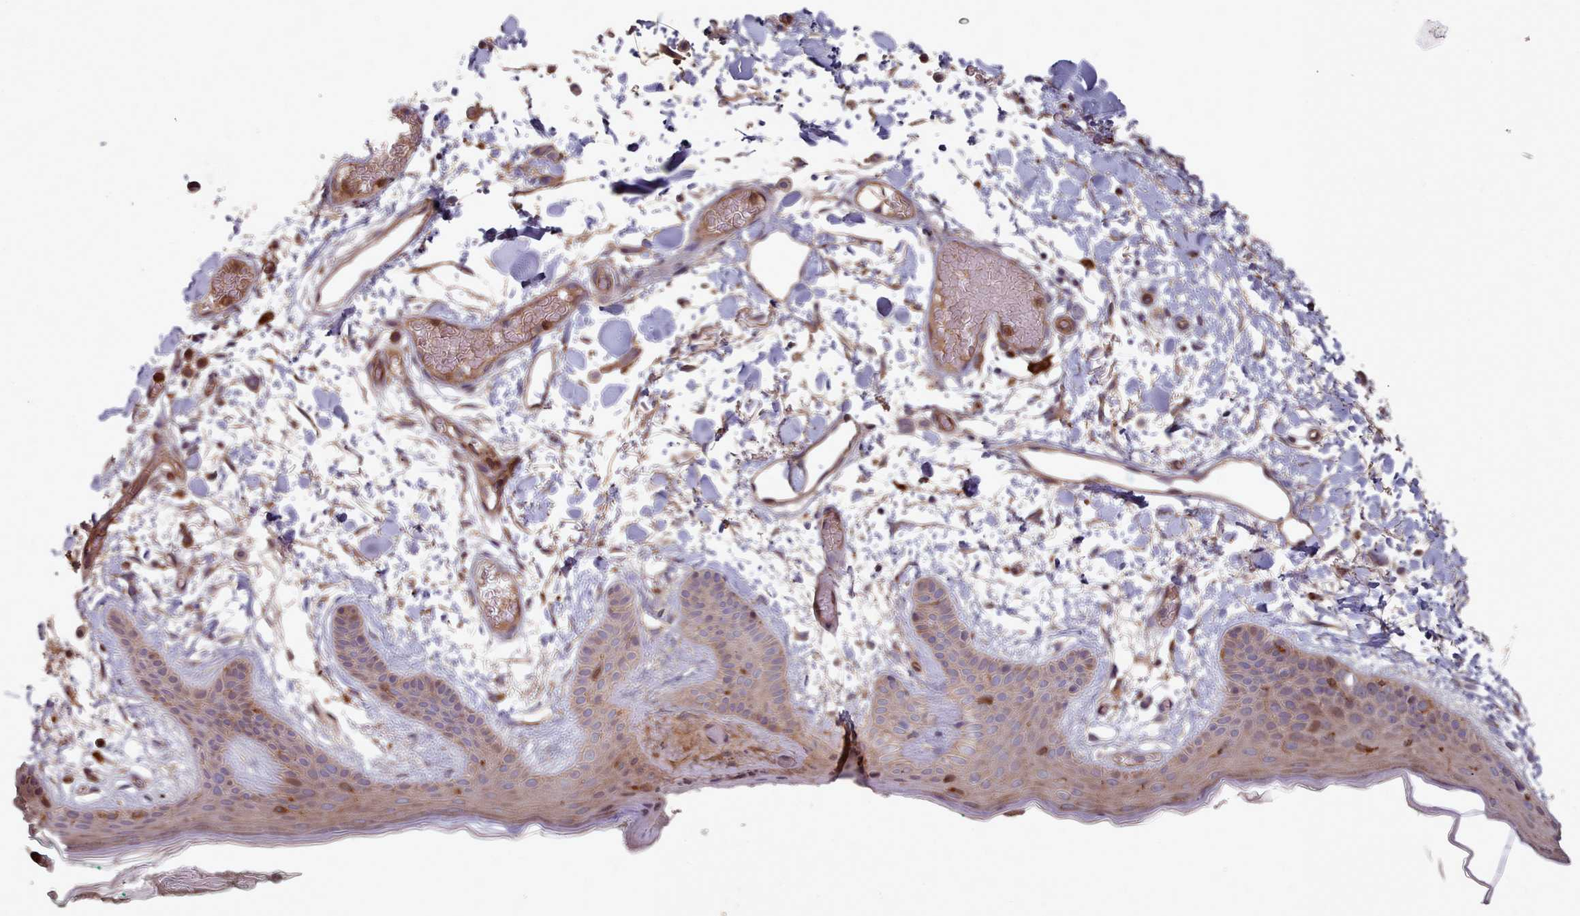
{"staining": {"intensity": "moderate", "quantity": ">75%", "location": "cytoplasmic/membranous"}, "tissue": "skin", "cell_type": "Fibroblasts", "image_type": "normal", "snomed": [{"axis": "morphology", "description": "Normal tissue, NOS"}, {"axis": "topography", "description": "Skin"}], "caption": "IHC image of unremarkable skin: human skin stained using immunohistochemistry displays medium levels of moderate protein expression localized specifically in the cytoplasmic/membranous of fibroblasts, appearing as a cytoplasmic/membranous brown color.", "gene": "THSD7B", "patient": {"sex": "male", "age": 79}}